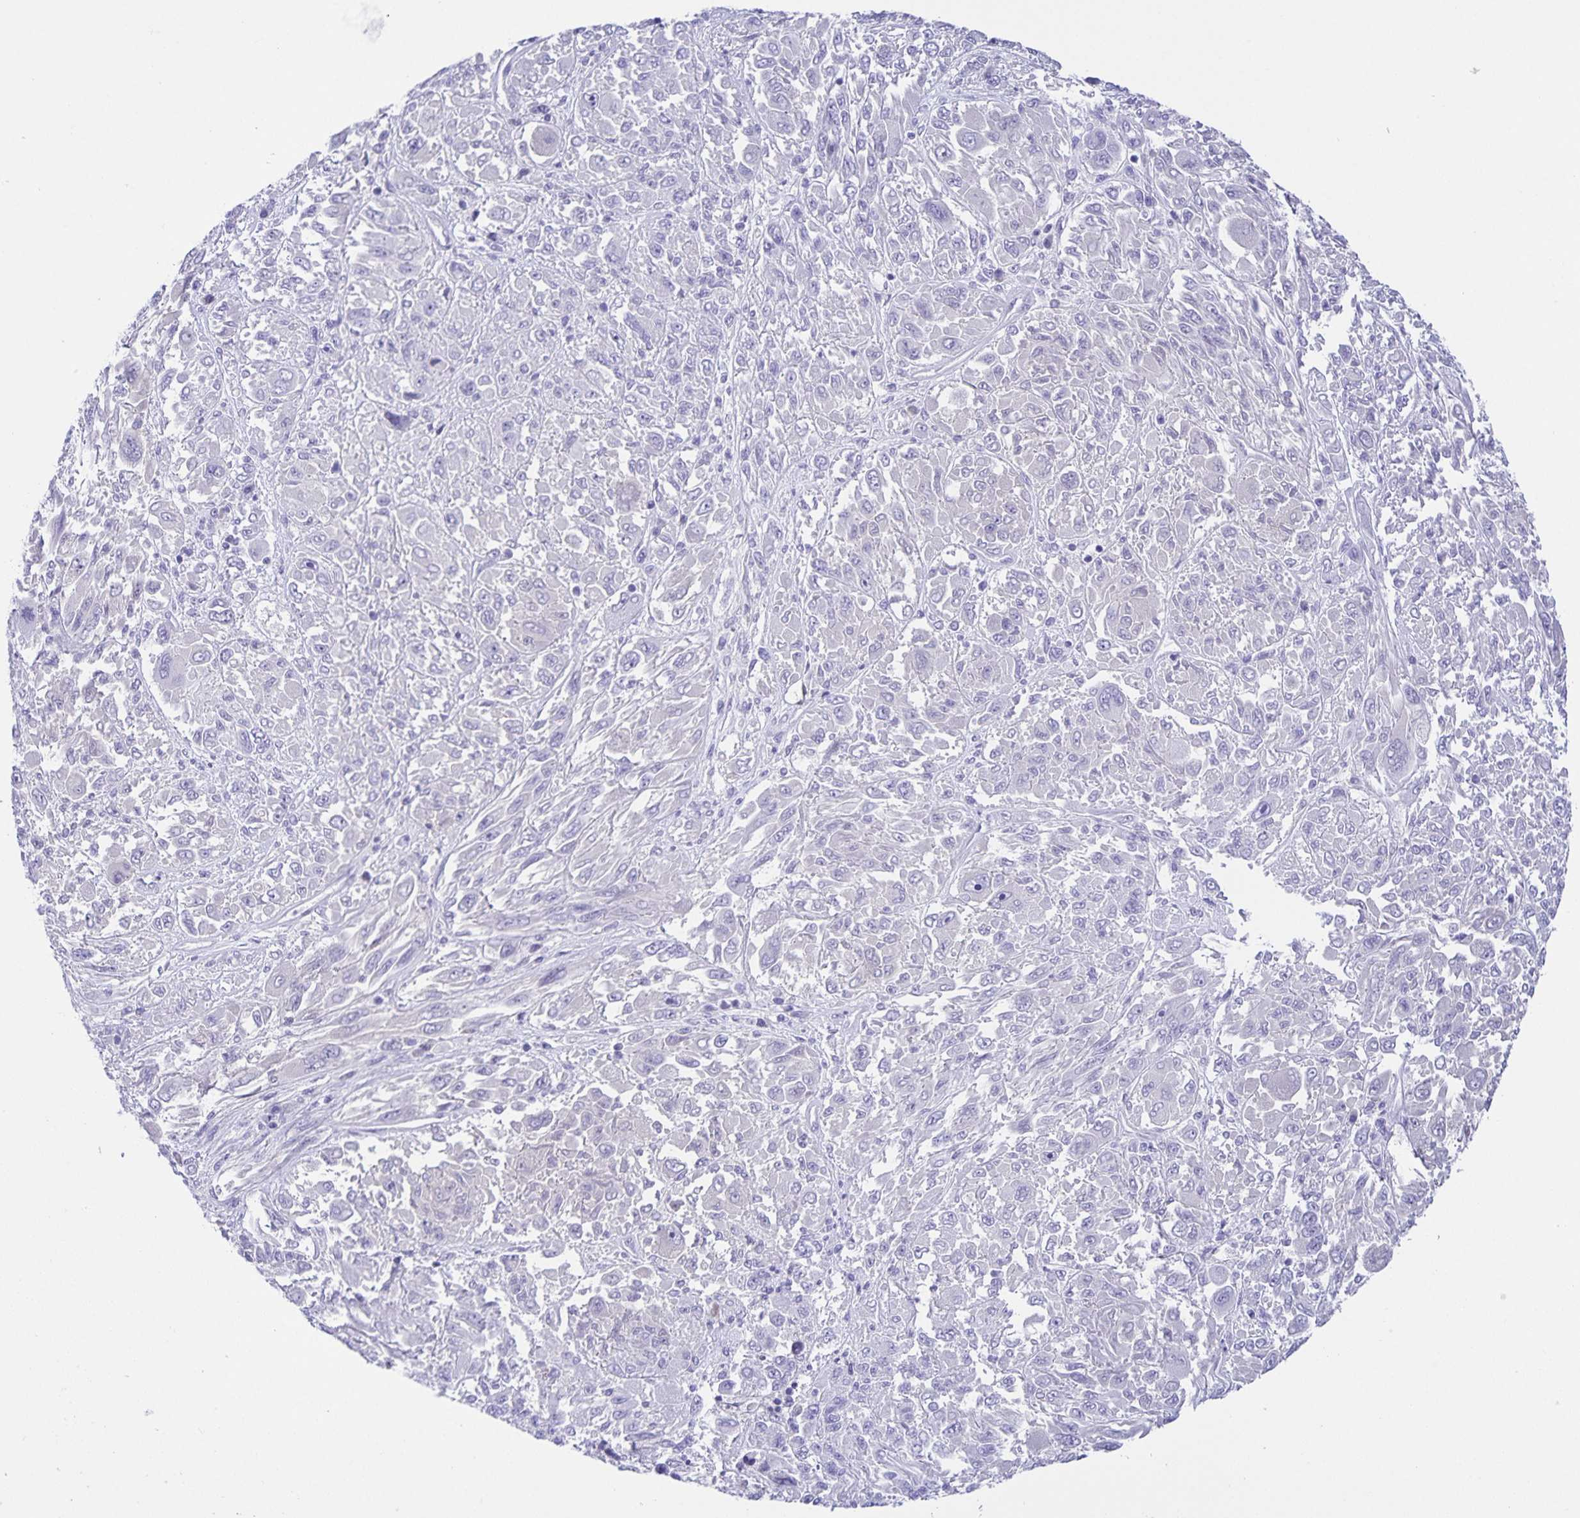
{"staining": {"intensity": "negative", "quantity": "none", "location": "none"}, "tissue": "melanoma", "cell_type": "Tumor cells", "image_type": "cancer", "snomed": [{"axis": "morphology", "description": "Malignant melanoma, NOS"}, {"axis": "topography", "description": "Skin"}], "caption": "DAB immunohistochemical staining of melanoma shows no significant expression in tumor cells.", "gene": "UBQLN3", "patient": {"sex": "female", "age": 91}}